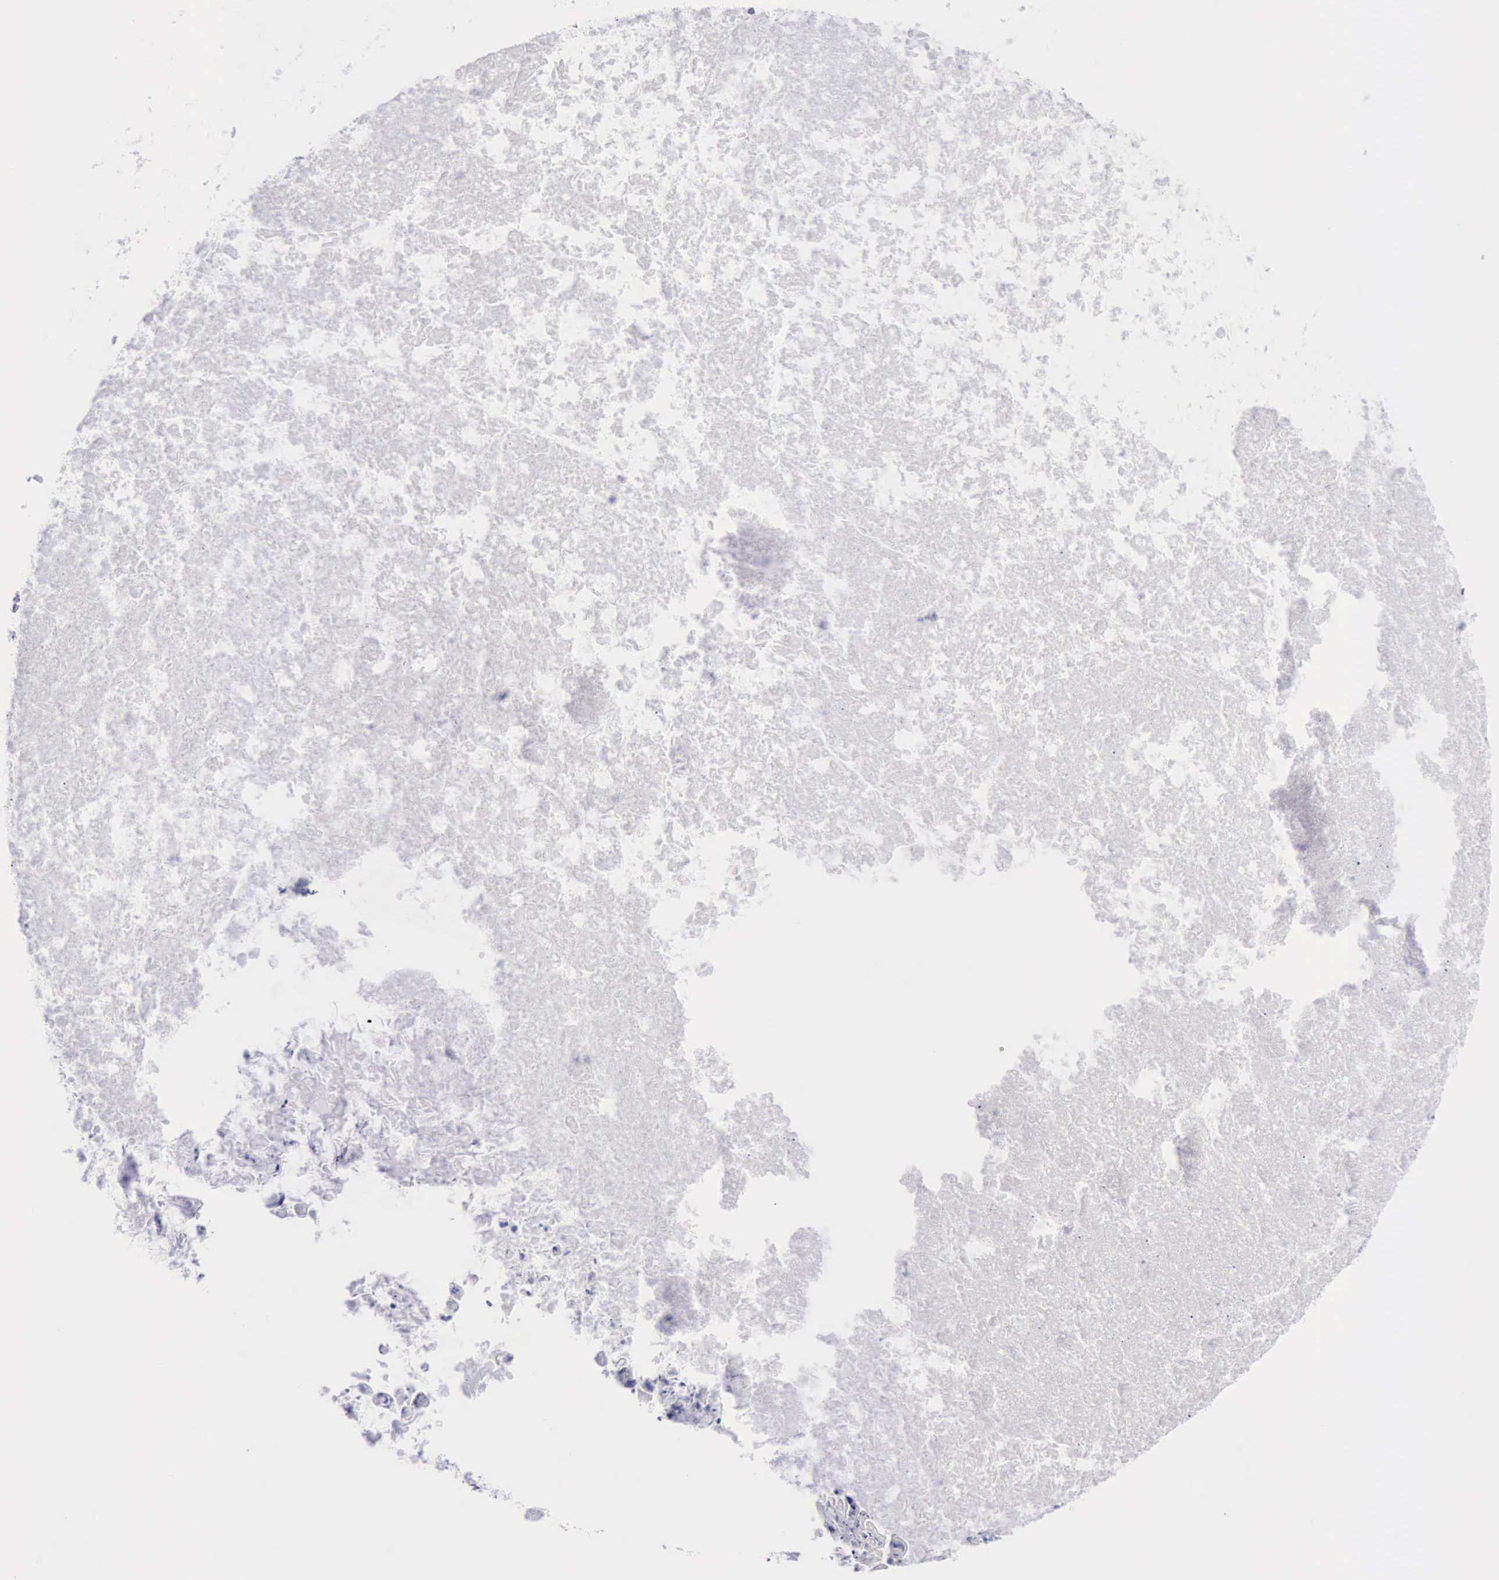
{"staining": {"intensity": "moderate", "quantity": "25%-75%", "location": "nuclear"}, "tissue": "ovarian cancer", "cell_type": "Tumor cells", "image_type": "cancer", "snomed": [{"axis": "morphology", "description": "Cystadenocarcinoma, mucinous, NOS"}, {"axis": "topography", "description": "Ovary"}], "caption": "Ovarian cancer (mucinous cystadenocarcinoma) was stained to show a protein in brown. There is medium levels of moderate nuclear expression in about 25%-75% of tumor cells.", "gene": "MCM2", "patient": {"sex": "female", "age": 37}}